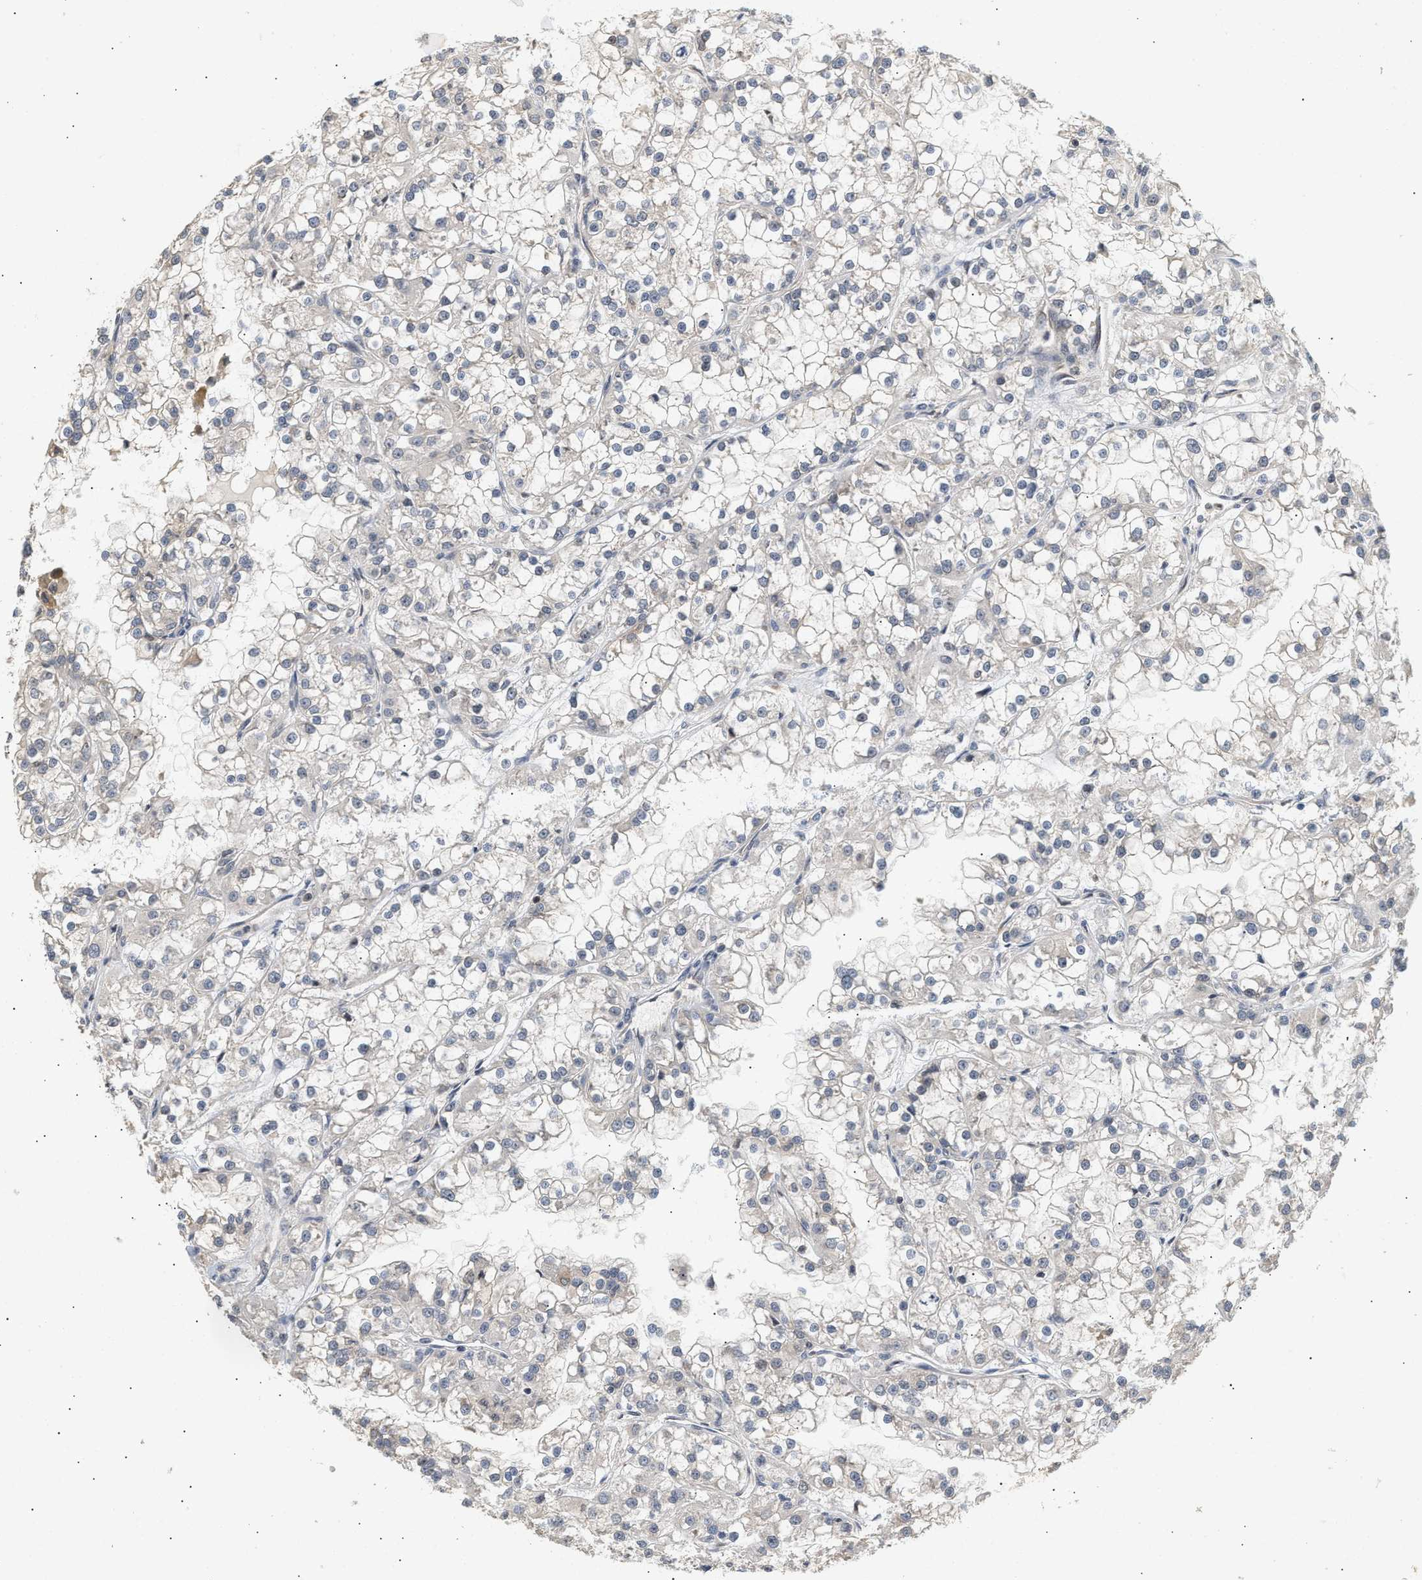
{"staining": {"intensity": "negative", "quantity": "none", "location": "none"}, "tissue": "renal cancer", "cell_type": "Tumor cells", "image_type": "cancer", "snomed": [{"axis": "morphology", "description": "Adenocarcinoma, NOS"}, {"axis": "topography", "description": "Kidney"}], "caption": "Renal adenocarcinoma was stained to show a protein in brown. There is no significant positivity in tumor cells.", "gene": "ABHD5", "patient": {"sex": "female", "age": 52}}